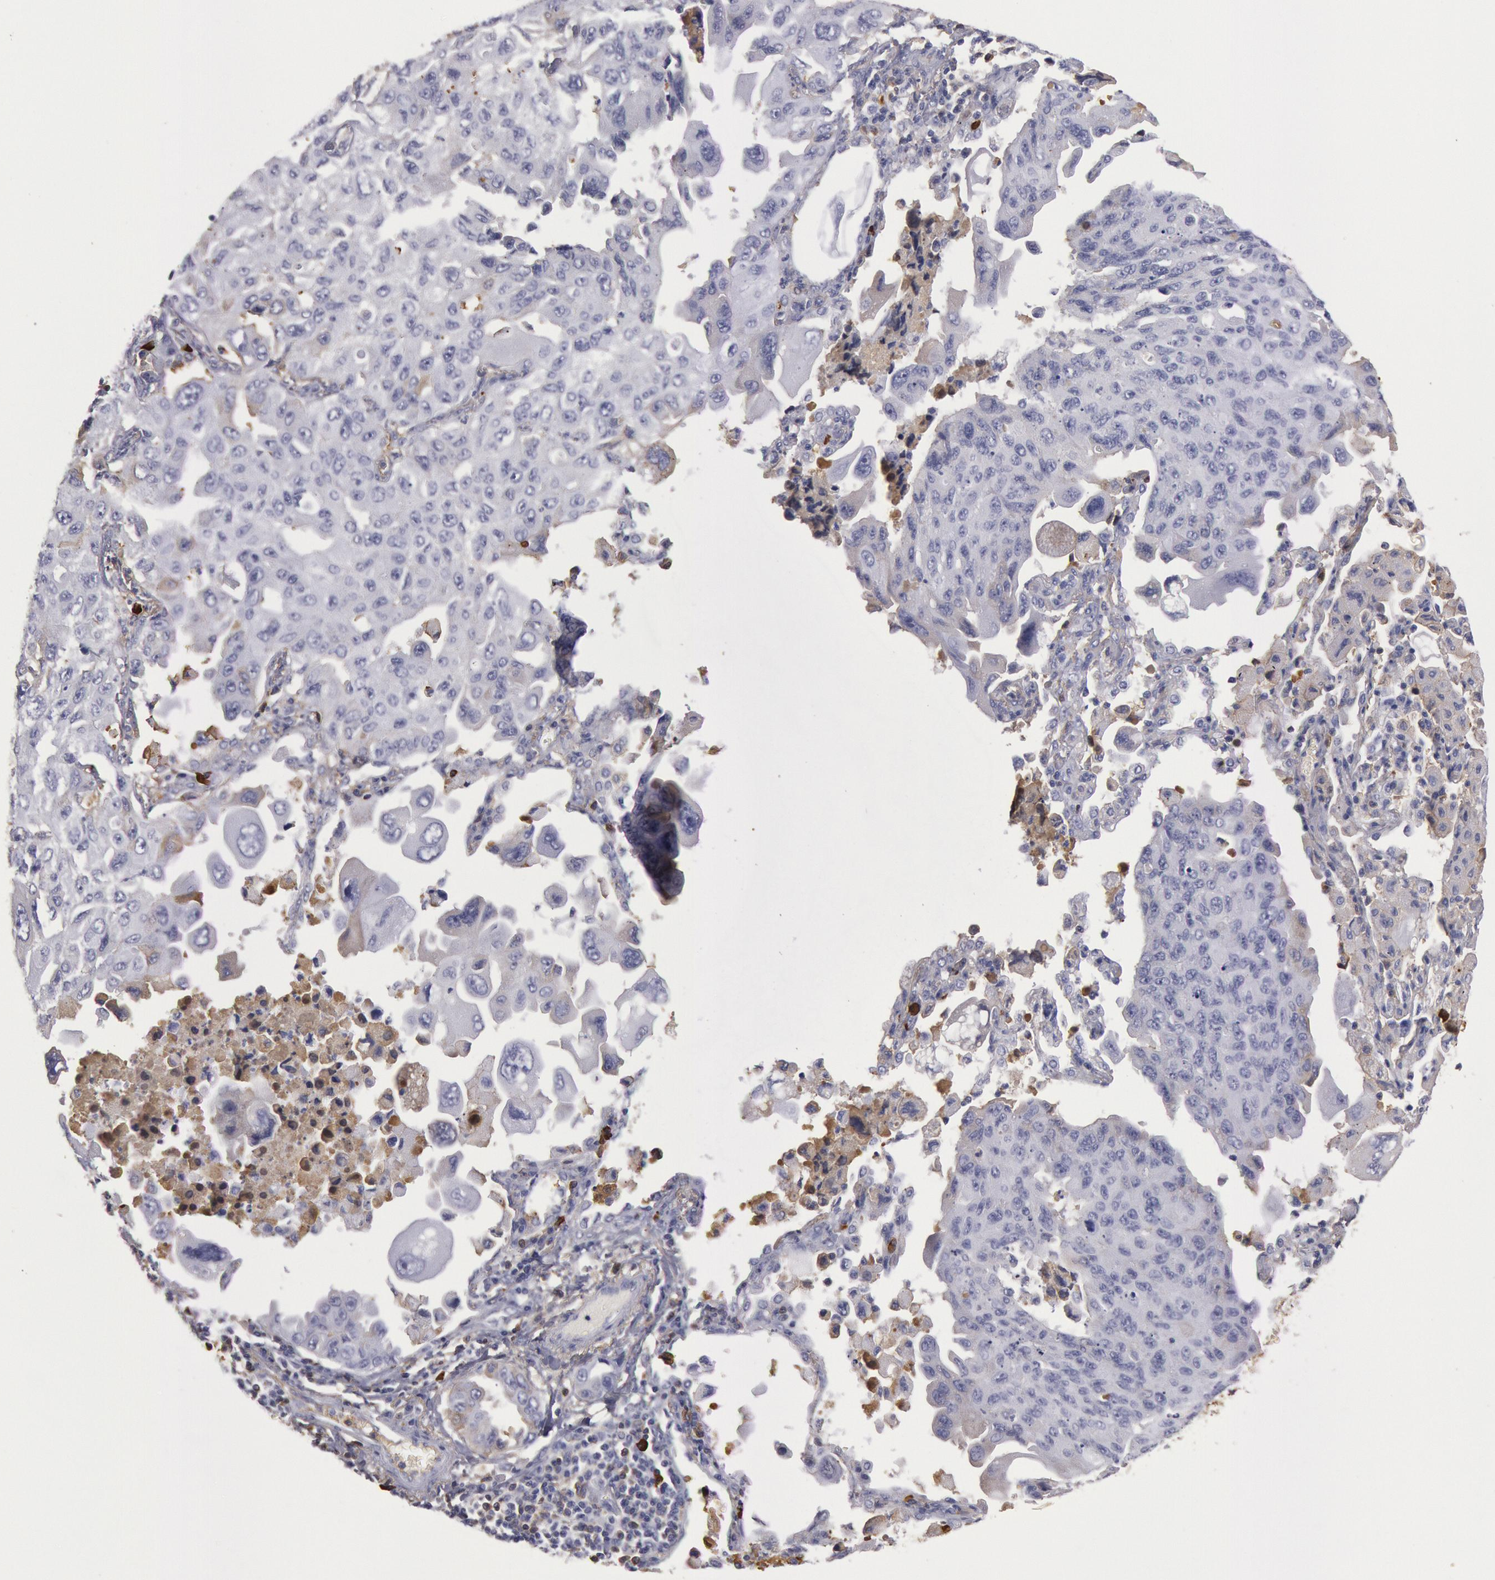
{"staining": {"intensity": "weak", "quantity": "25%-75%", "location": "cytoplasmic/membranous"}, "tissue": "lung cancer", "cell_type": "Tumor cells", "image_type": "cancer", "snomed": [{"axis": "morphology", "description": "Adenocarcinoma, NOS"}, {"axis": "topography", "description": "Lung"}], "caption": "Lung adenocarcinoma was stained to show a protein in brown. There is low levels of weak cytoplasmic/membranous positivity in about 25%-75% of tumor cells.", "gene": "IGHA1", "patient": {"sex": "male", "age": 64}}